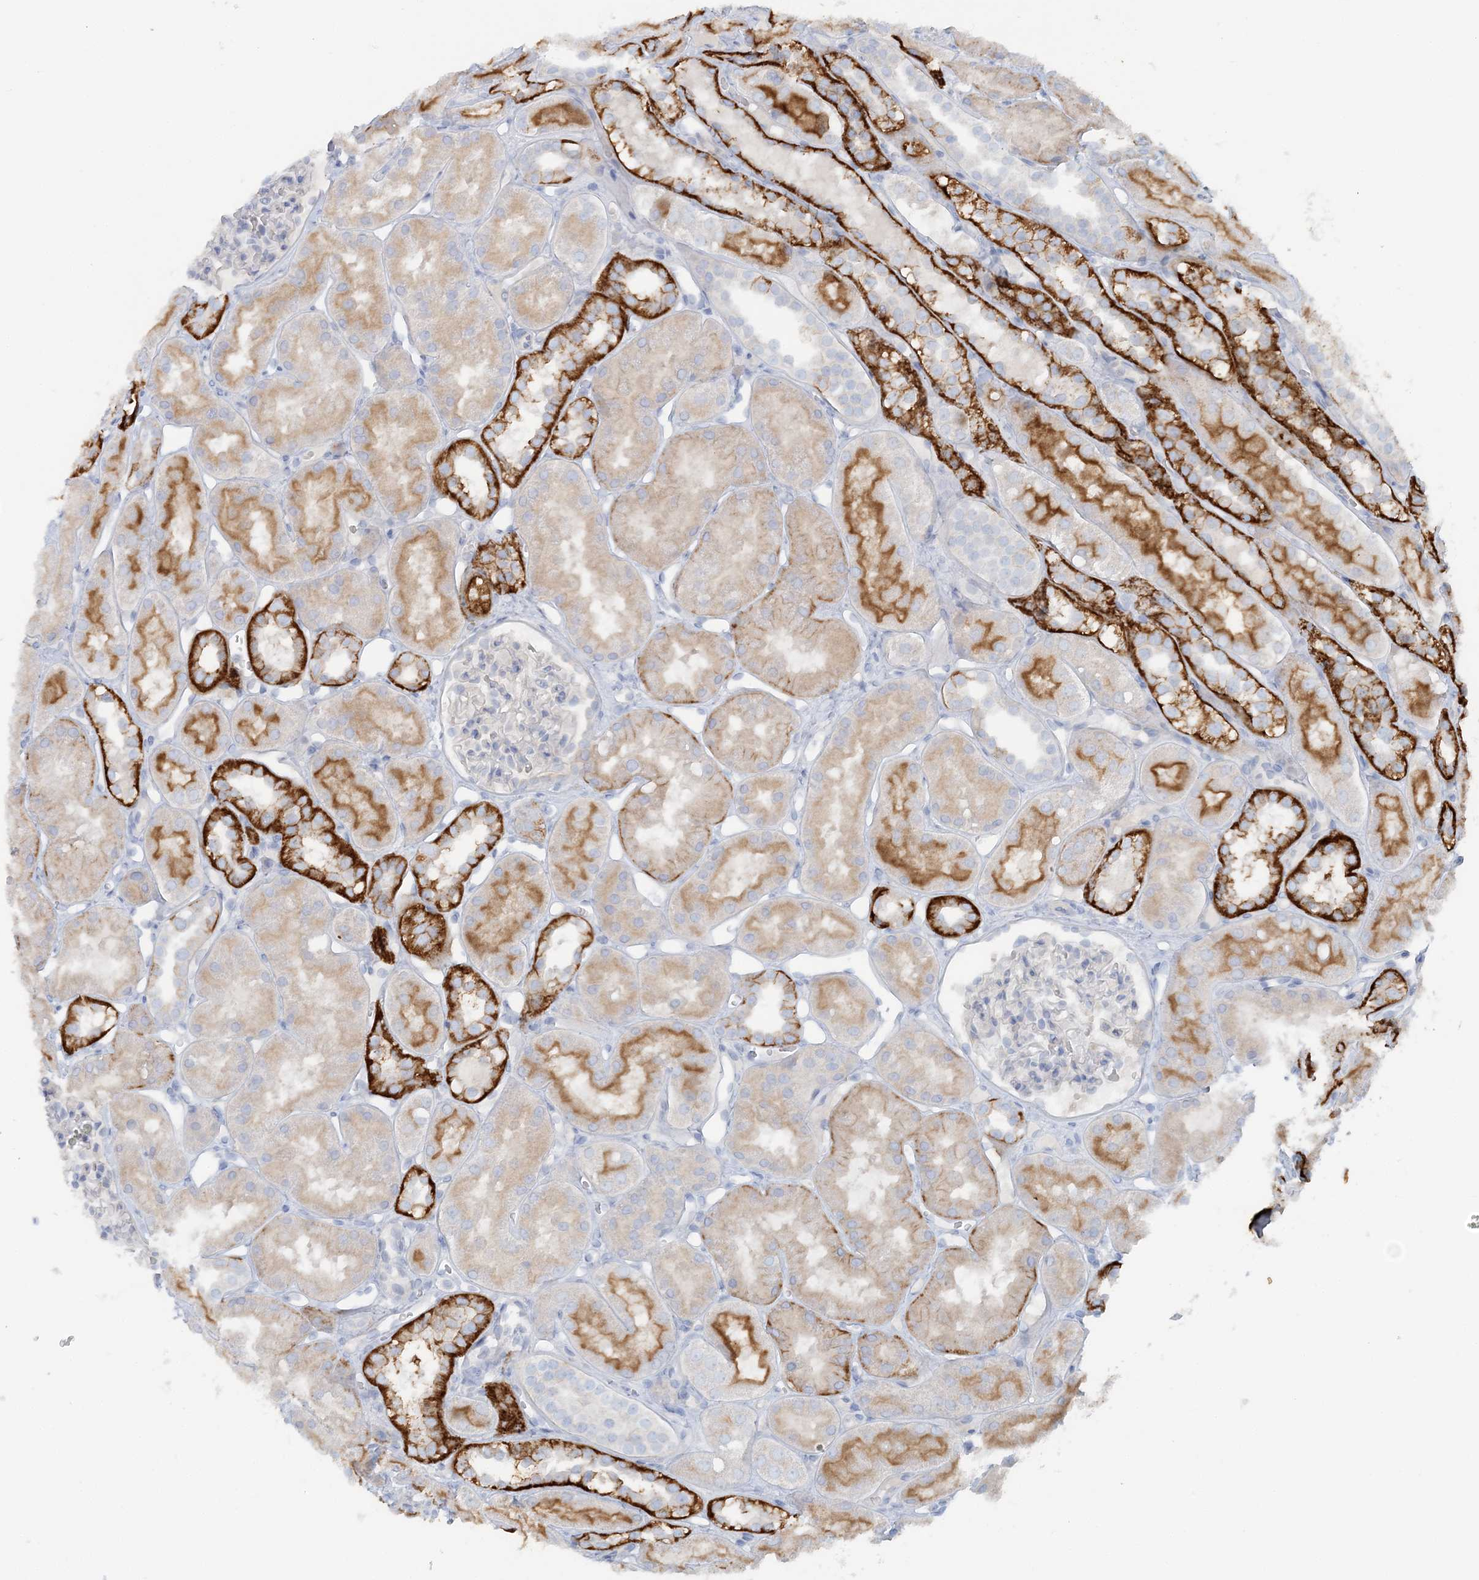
{"staining": {"intensity": "negative", "quantity": "none", "location": "none"}, "tissue": "kidney", "cell_type": "Cells in glomeruli", "image_type": "normal", "snomed": [{"axis": "morphology", "description": "Normal tissue, NOS"}, {"axis": "topography", "description": "Kidney"}], "caption": "An immunohistochemistry histopathology image of normal kidney is shown. There is no staining in cells in glomeruli of kidney. (Stains: DAB immunohistochemistry (IHC) with hematoxylin counter stain, Microscopy: brightfield microscopy at high magnification).", "gene": "ATP11A", "patient": {"sex": "male", "age": 16}}